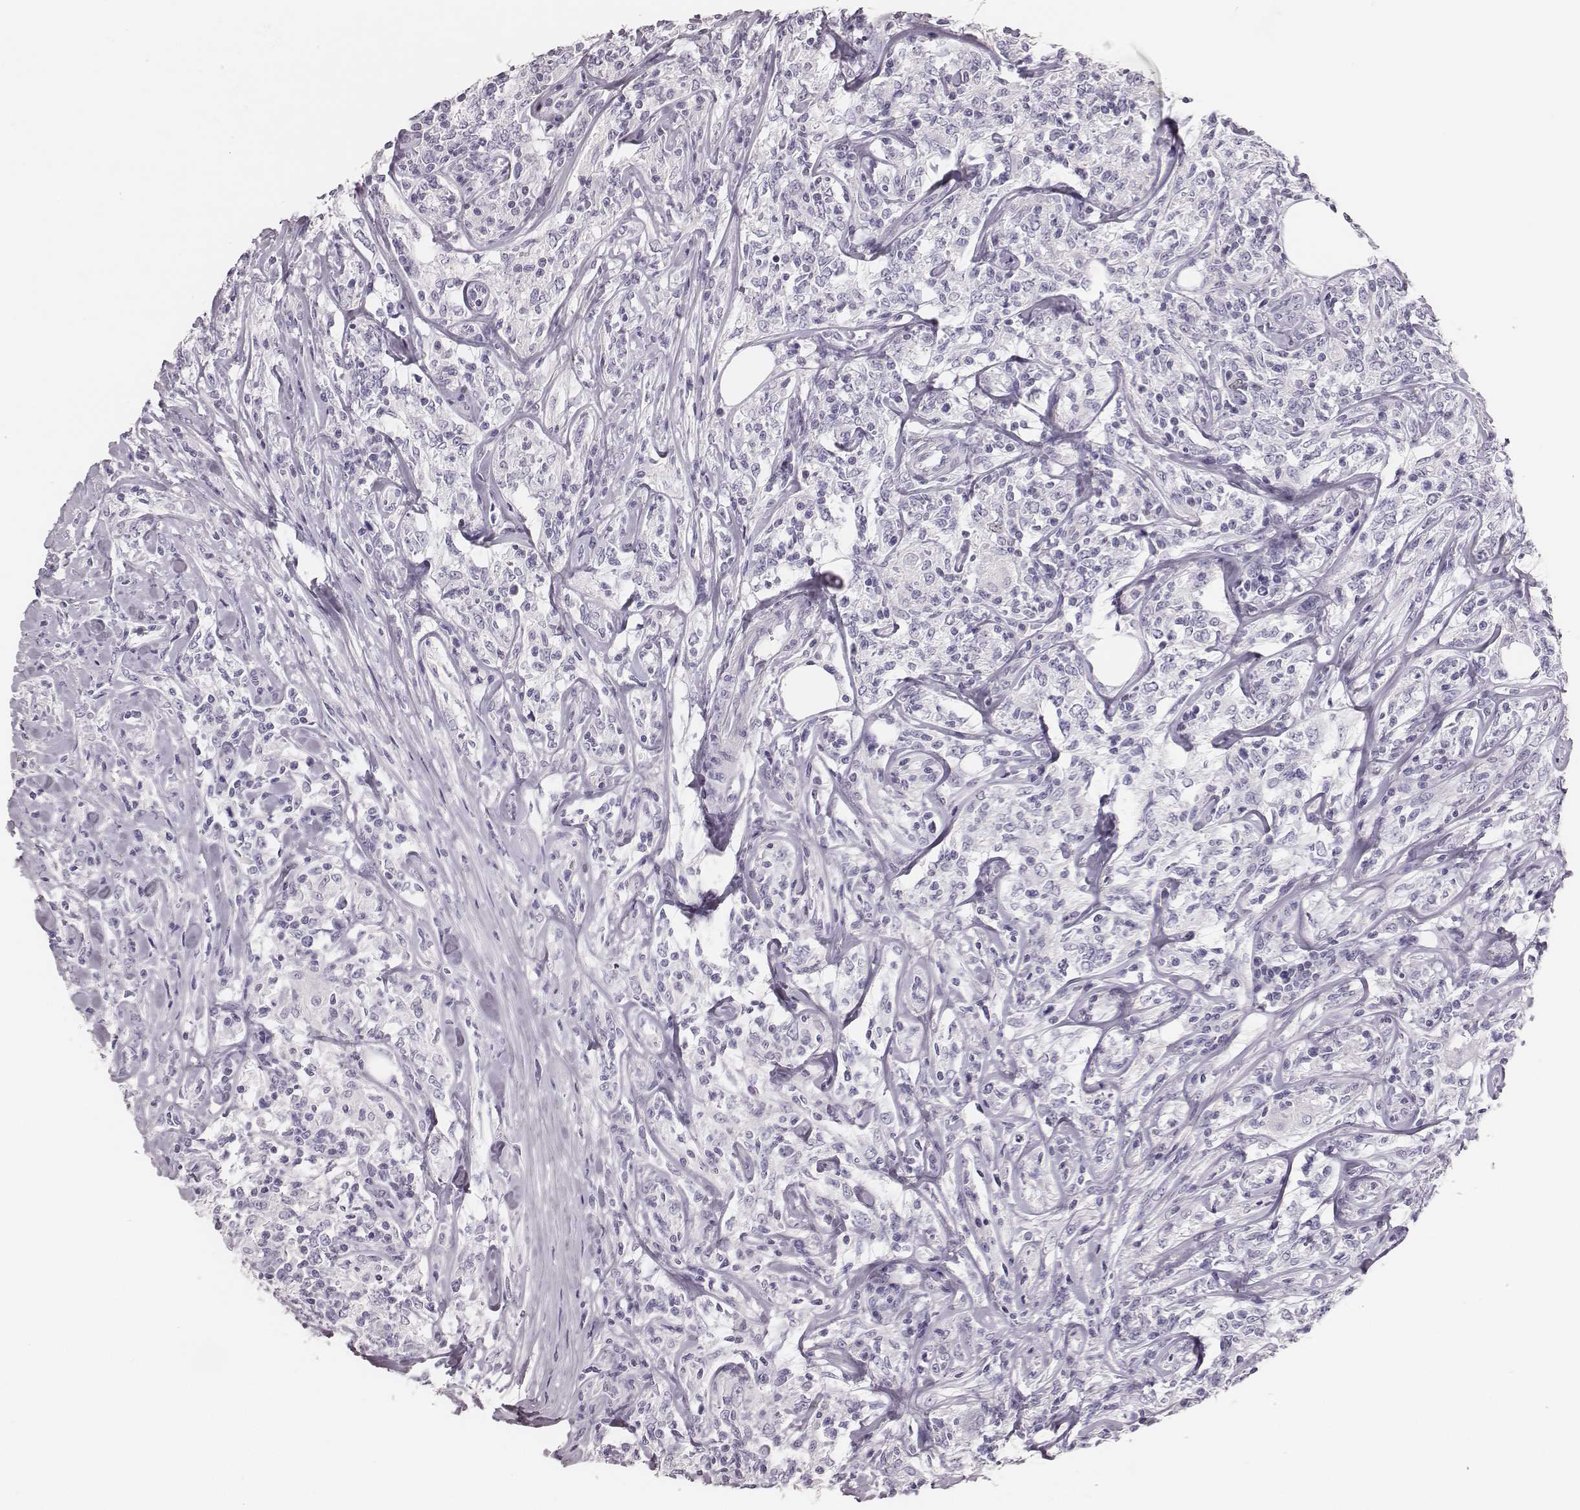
{"staining": {"intensity": "negative", "quantity": "none", "location": "none"}, "tissue": "lymphoma", "cell_type": "Tumor cells", "image_type": "cancer", "snomed": [{"axis": "morphology", "description": "Malignant lymphoma, non-Hodgkin's type, High grade"}, {"axis": "topography", "description": "Lymph node"}], "caption": "Lymphoma was stained to show a protein in brown. There is no significant expression in tumor cells.", "gene": "H1-6", "patient": {"sex": "female", "age": 84}}